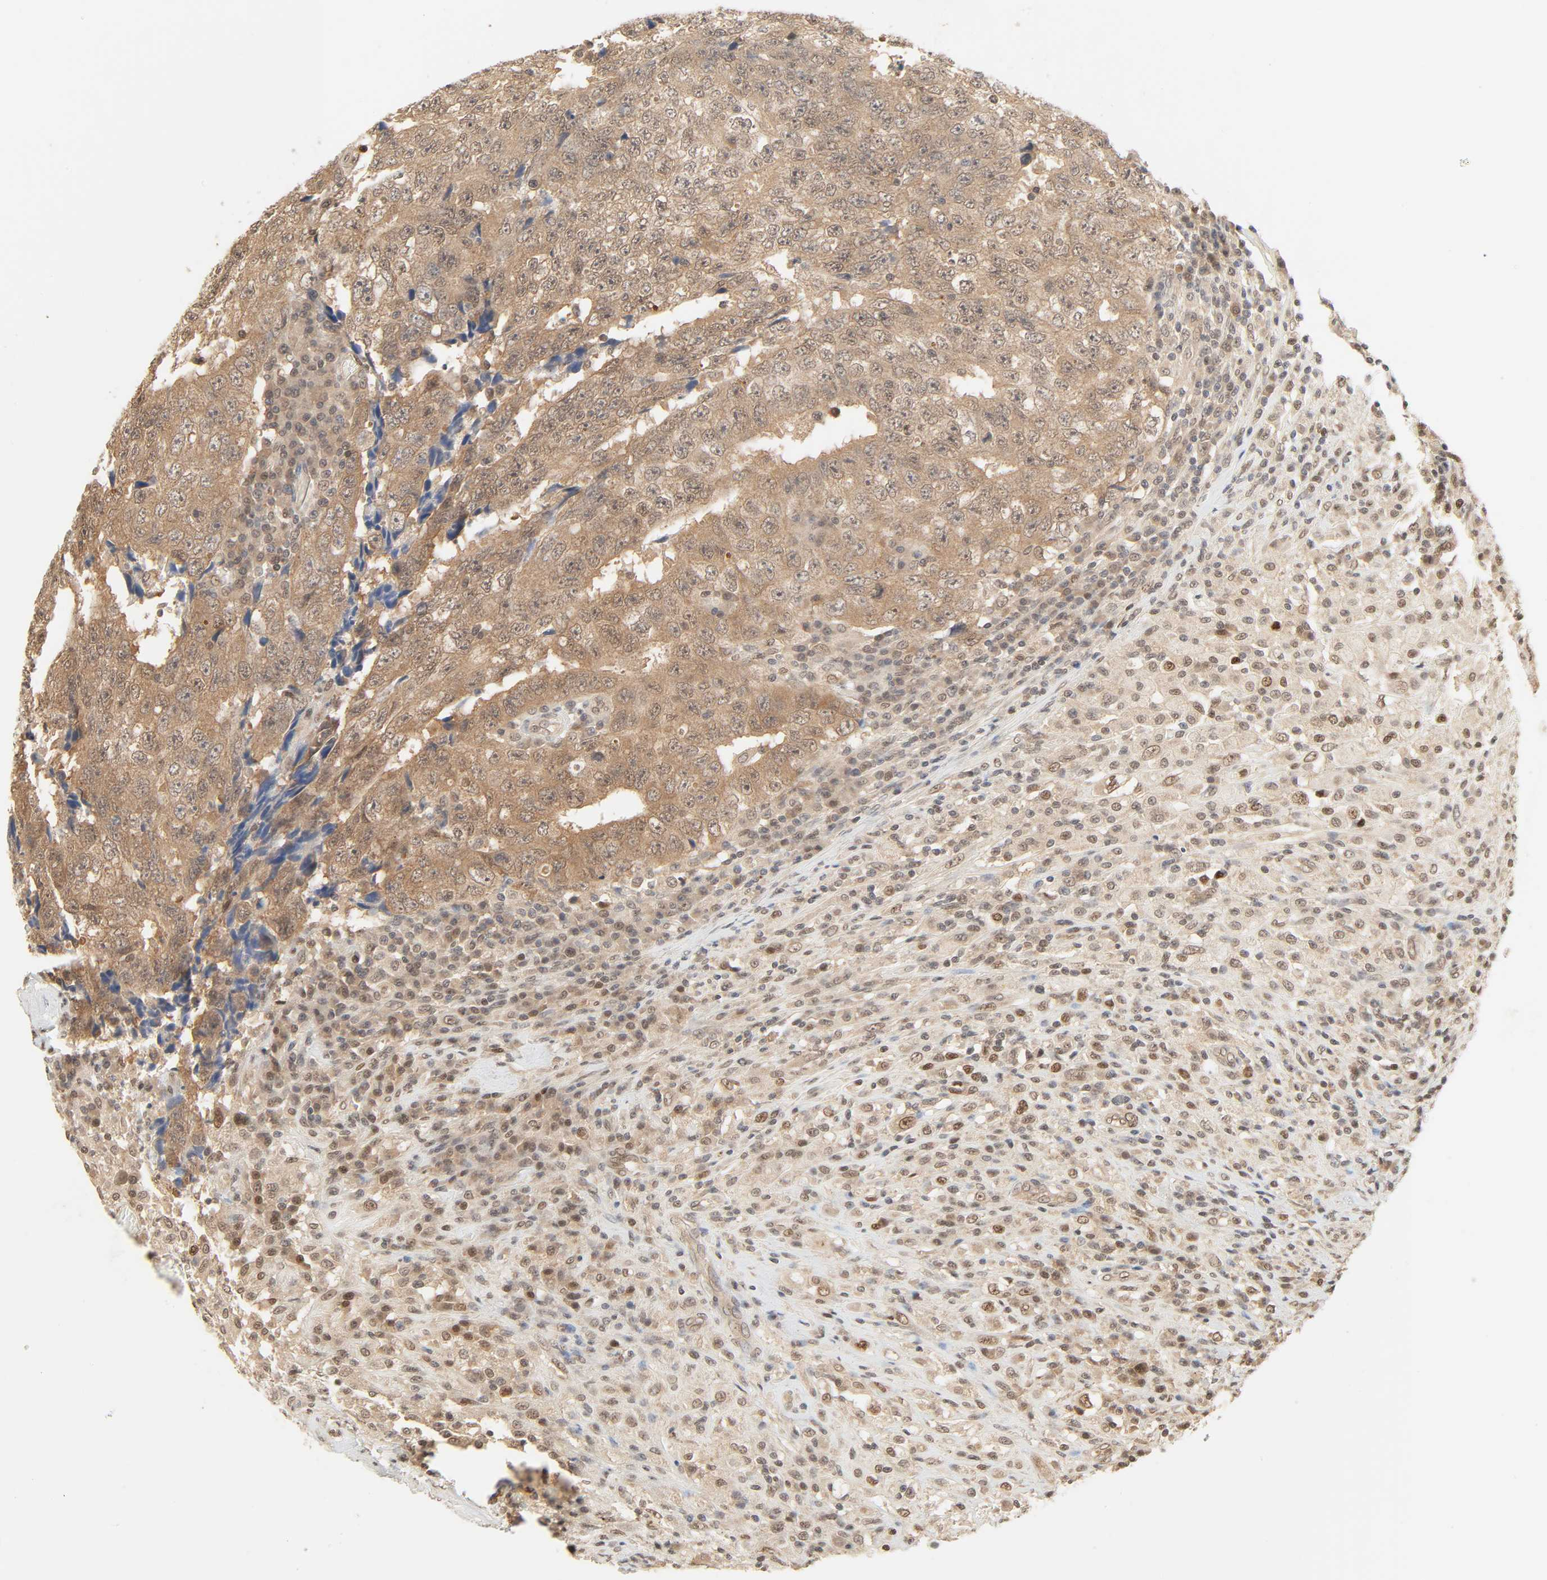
{"staining": {"intensity": "strong", "quantity": "25%-75%", "location": "cytoplasmic/membranous,nuclear"}, "tissue": "testis cancer", "cell_type": "Tumor cells", "image_type": "cancer", "snomed": [{"axis": "morphology", "description": "Necrosis, NOS"}, {"axis": "morphology", "description": "Carcinoma, Embryonal, NOS"}, {"axis": "topography", "description": "Testis"}], "caption": "Brown immunohistochemical staining in human testis cancer (embryonal carcinoma) reveals strong cytoplasmic/membranous and nuclear staining in about 25%-75% of tumor cells.", "gene": "UBC", "patient": {"sex": "male", "age": 19}}